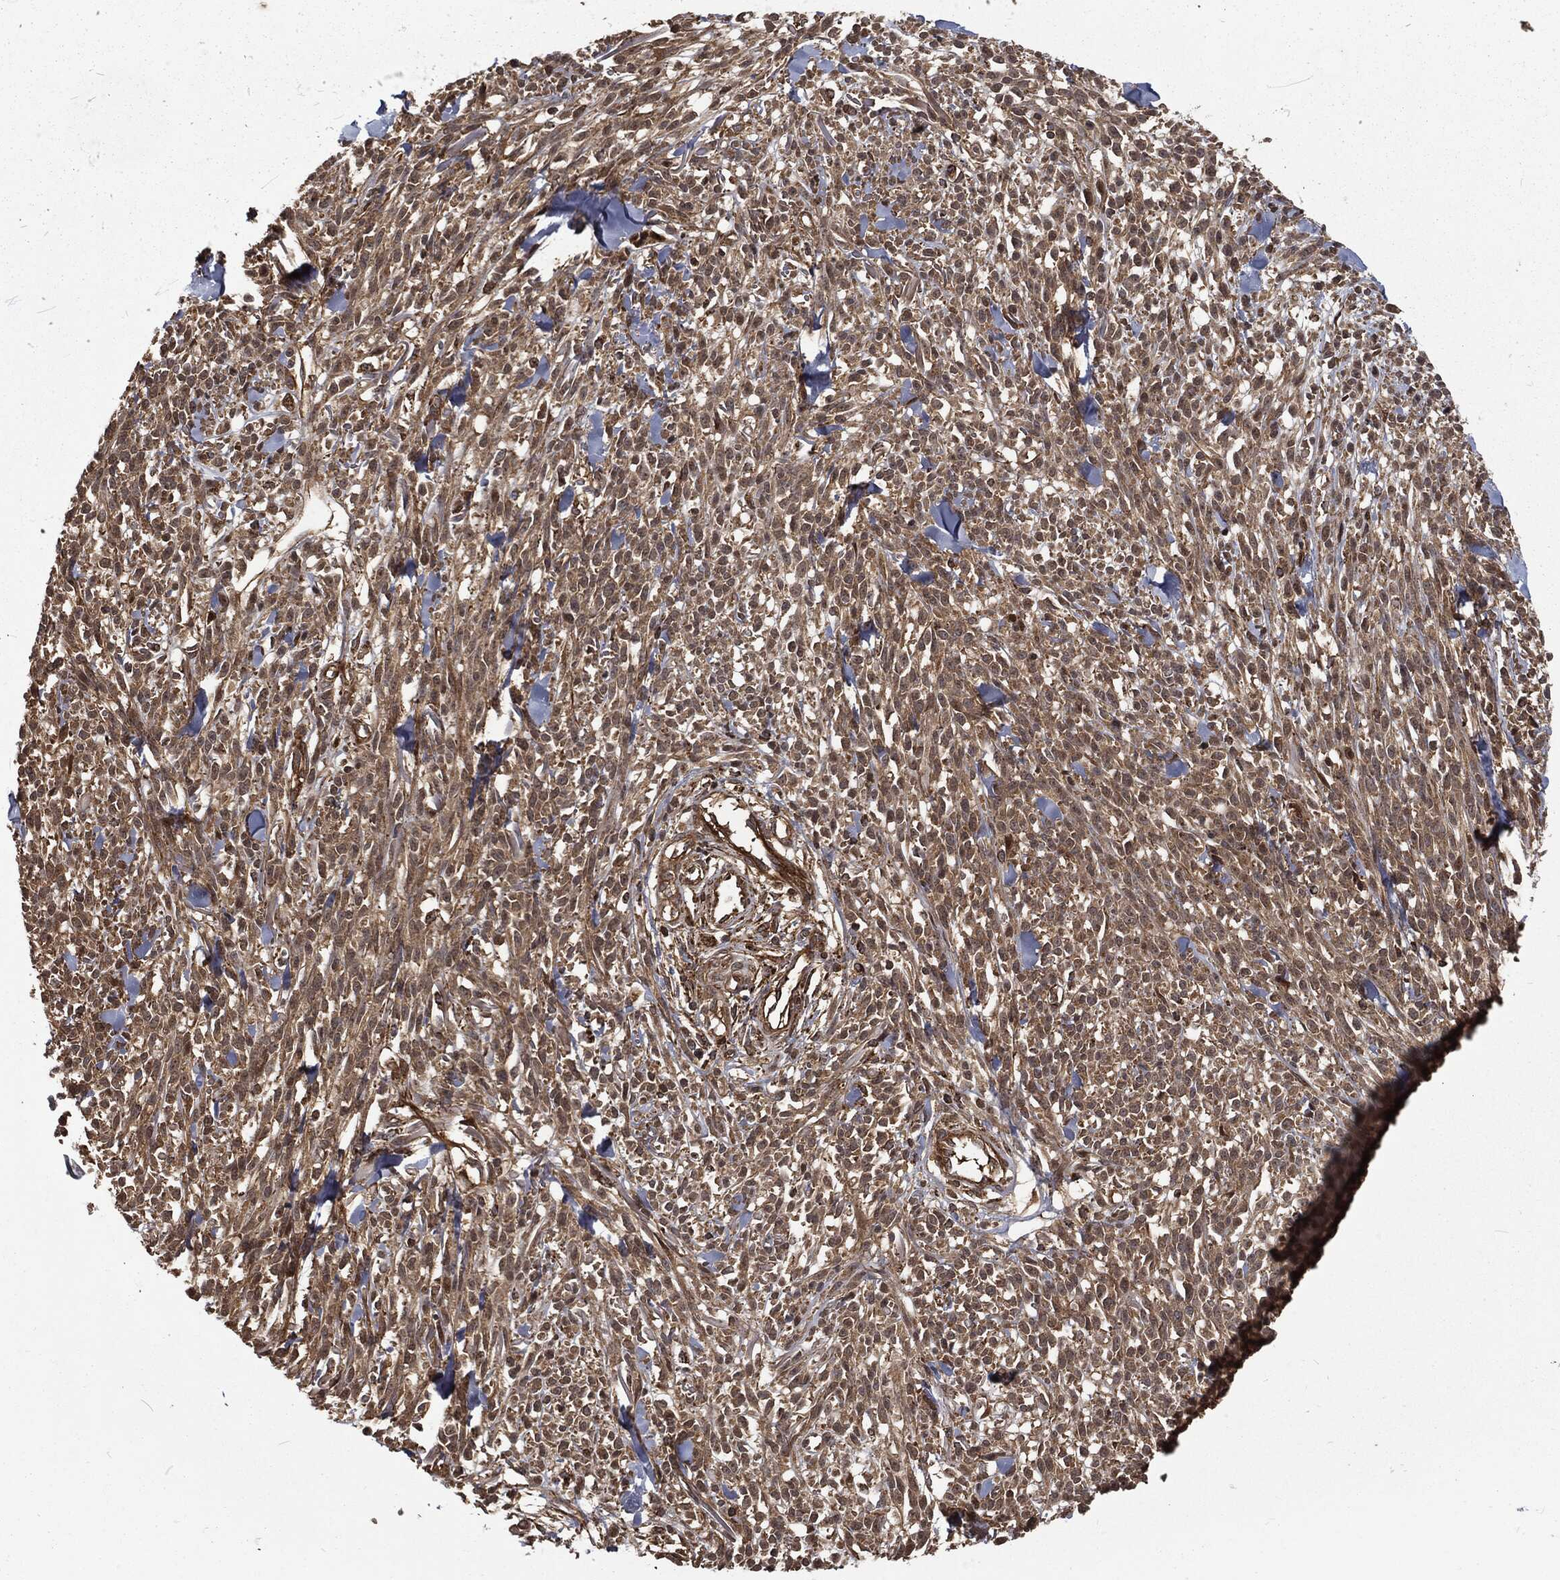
{"staining": {"intensity": "weak", "quantity": "25%-75%", "location": "cytoplasmic/membranous"}, "tissue": "melanoma", "cell_type": "Tumor cells", "image_type": "cancer", "snomed": [{"axis": "morphology", "description": "Malignant melanoma, NOS"}, {"axis": "topography", "description": "Skin"}, {"axis": "topography", "description": "Skin of trunk"}], "caption": "Brown immunohistochemical staining in human malignant melanoma displays weak cytoplasmic/membranous staining in about 25%-75% of tumor cells.", "gene": "RFTN1", "patient": {"sex": "male", "age": 74}}